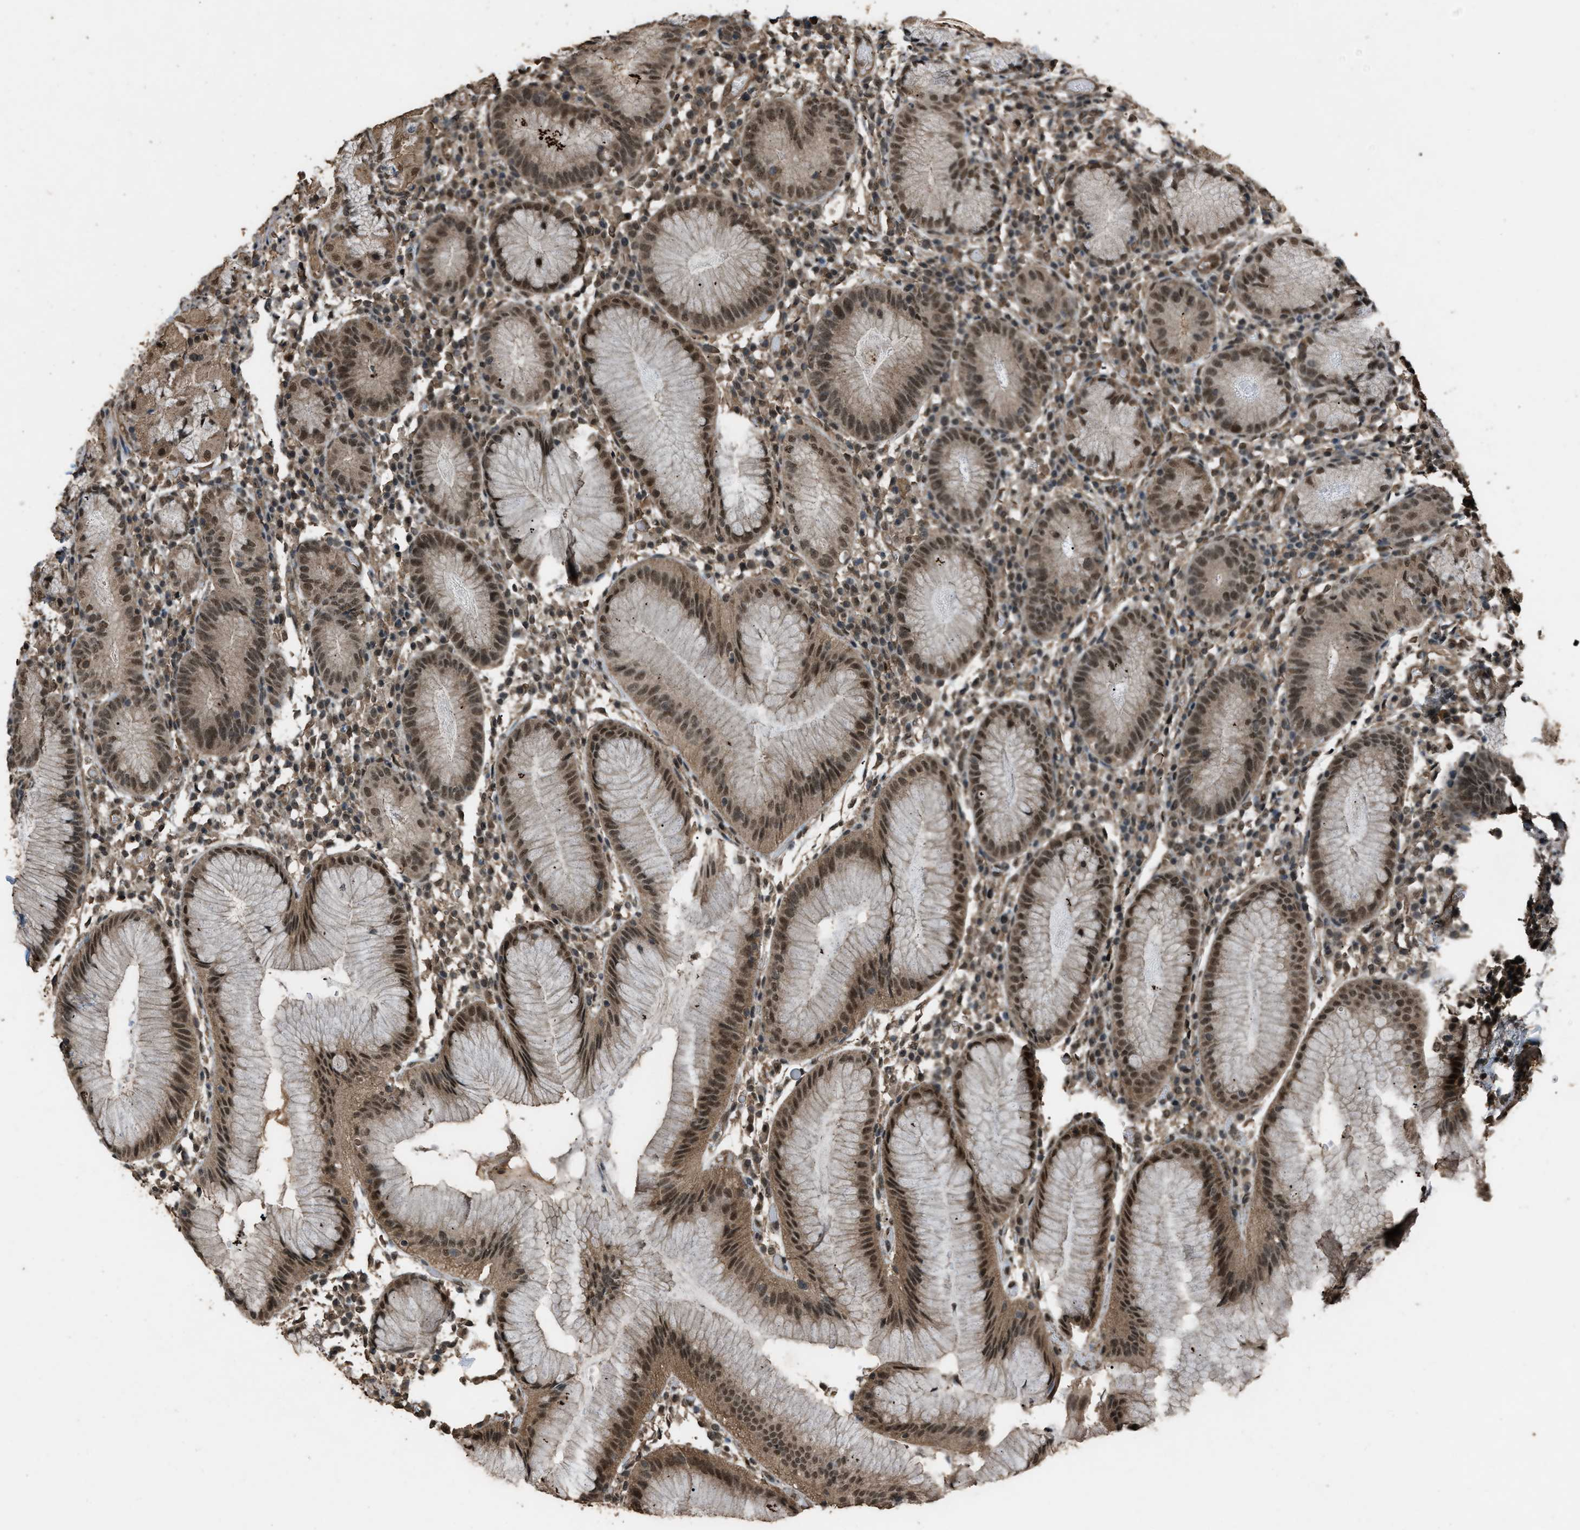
{"staining": {"intensity": "strong", "quantity": ">75%", "location": "cytoplasmic/membranous,nuclear"}, "tissue": "stomach", "cell_type": "Glandular cells", "image_type": "normal", "snomed": [{"axis": "morphology", "description": "Normal tissue, NOS"}, {"axis": "topography", "description": "Stomach"}, {"axis": "topography", "description": "Stomach, lower"}], "caption": "Protein staining by immunohistochemistry displays strong cytoplasmic/membranous,nuclear expression in about >75% of glandular cells in benign stomach.", "gene": "SERTAD2", "patient": {"sex": "female", "age": 75}}